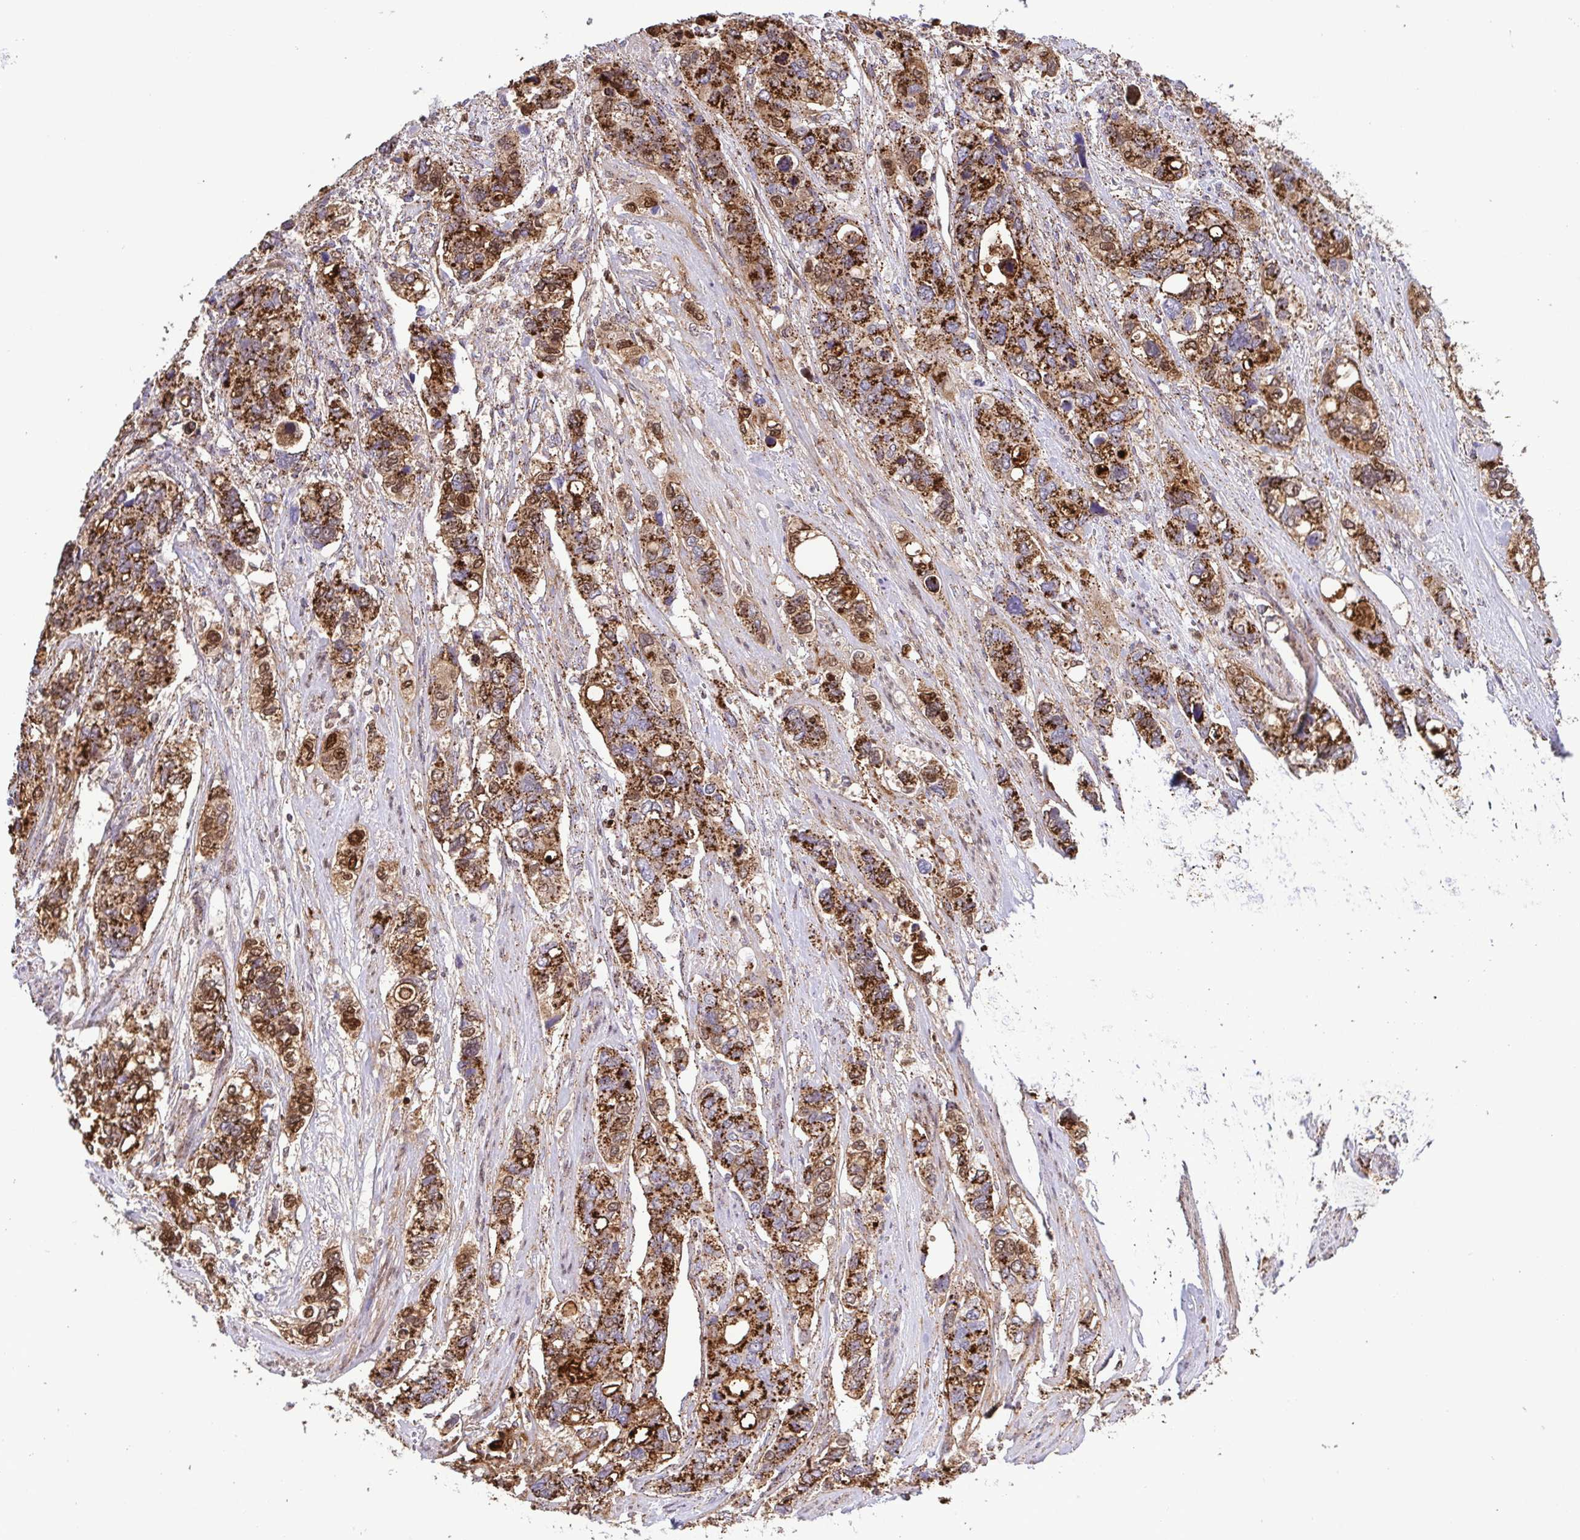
{"staining": {"intensity": "strong", "quantity": ">75%", "location": "cytoplasmic/membranous"}, "tissue": "stomach cancer", "cell_type": "Tumor cells", "image_type": "cancer", "snomed": [{"axis": "morphology", "description": "Adenocarcinoma, NOS"}, {"axis": "topography", "description": "Stomach, upper"}], "caption": "Protein expression analysis of stomach cancer (adenocarcinoma) demonstrates strong cytoplasmic/membranous staining in about >75% of tumor cells. (DAB IHC, brown staining for protein, blue staining for nuclei).", "gene": "CHMP1B", "patient": {"sex": "female", "age": 81}}